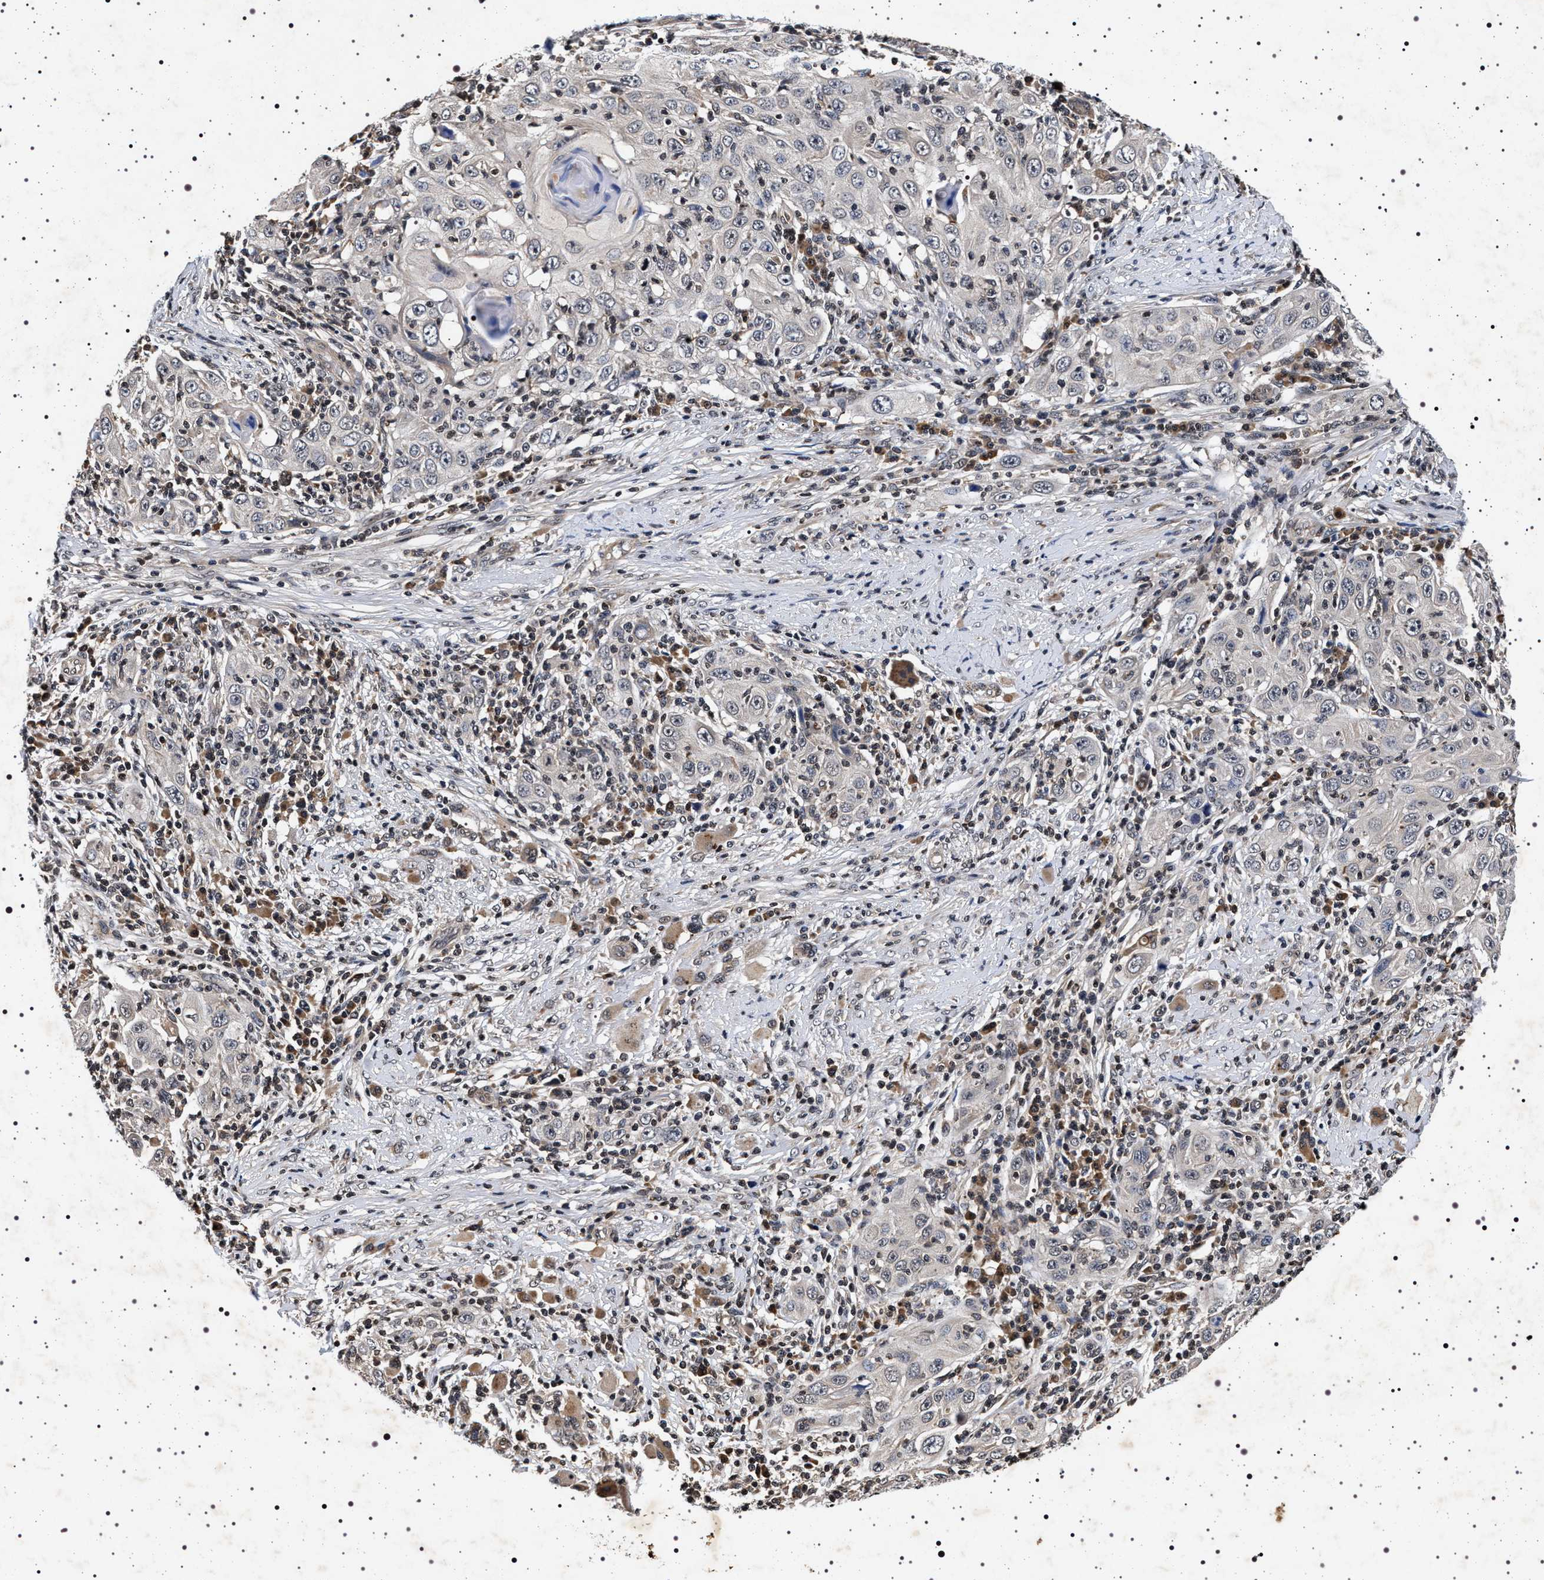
{"staining": {"intensity": "negative", "quantity": "none", "location": "none"}, "tissue": "skin cancer", "cell_type": "Tumor cells", "image_type": "cancer", "snomed": [{"axis": "morphology", "description": "Squamous cell carcinoma, NOS"}, {"axis": "topography", "description": "Skin"}], "caption": "This image is of squamous cell carcinoma (skin) stained with IHC to label a protein in brown with the nuclei are counter-stained blue. There is no staining in tumor cells. (DAB (3,3'-diaminobenzidine) IHC, high magnification).", "gene": "CDKN1B", "patient": {"sex": "female", "age": 88}}